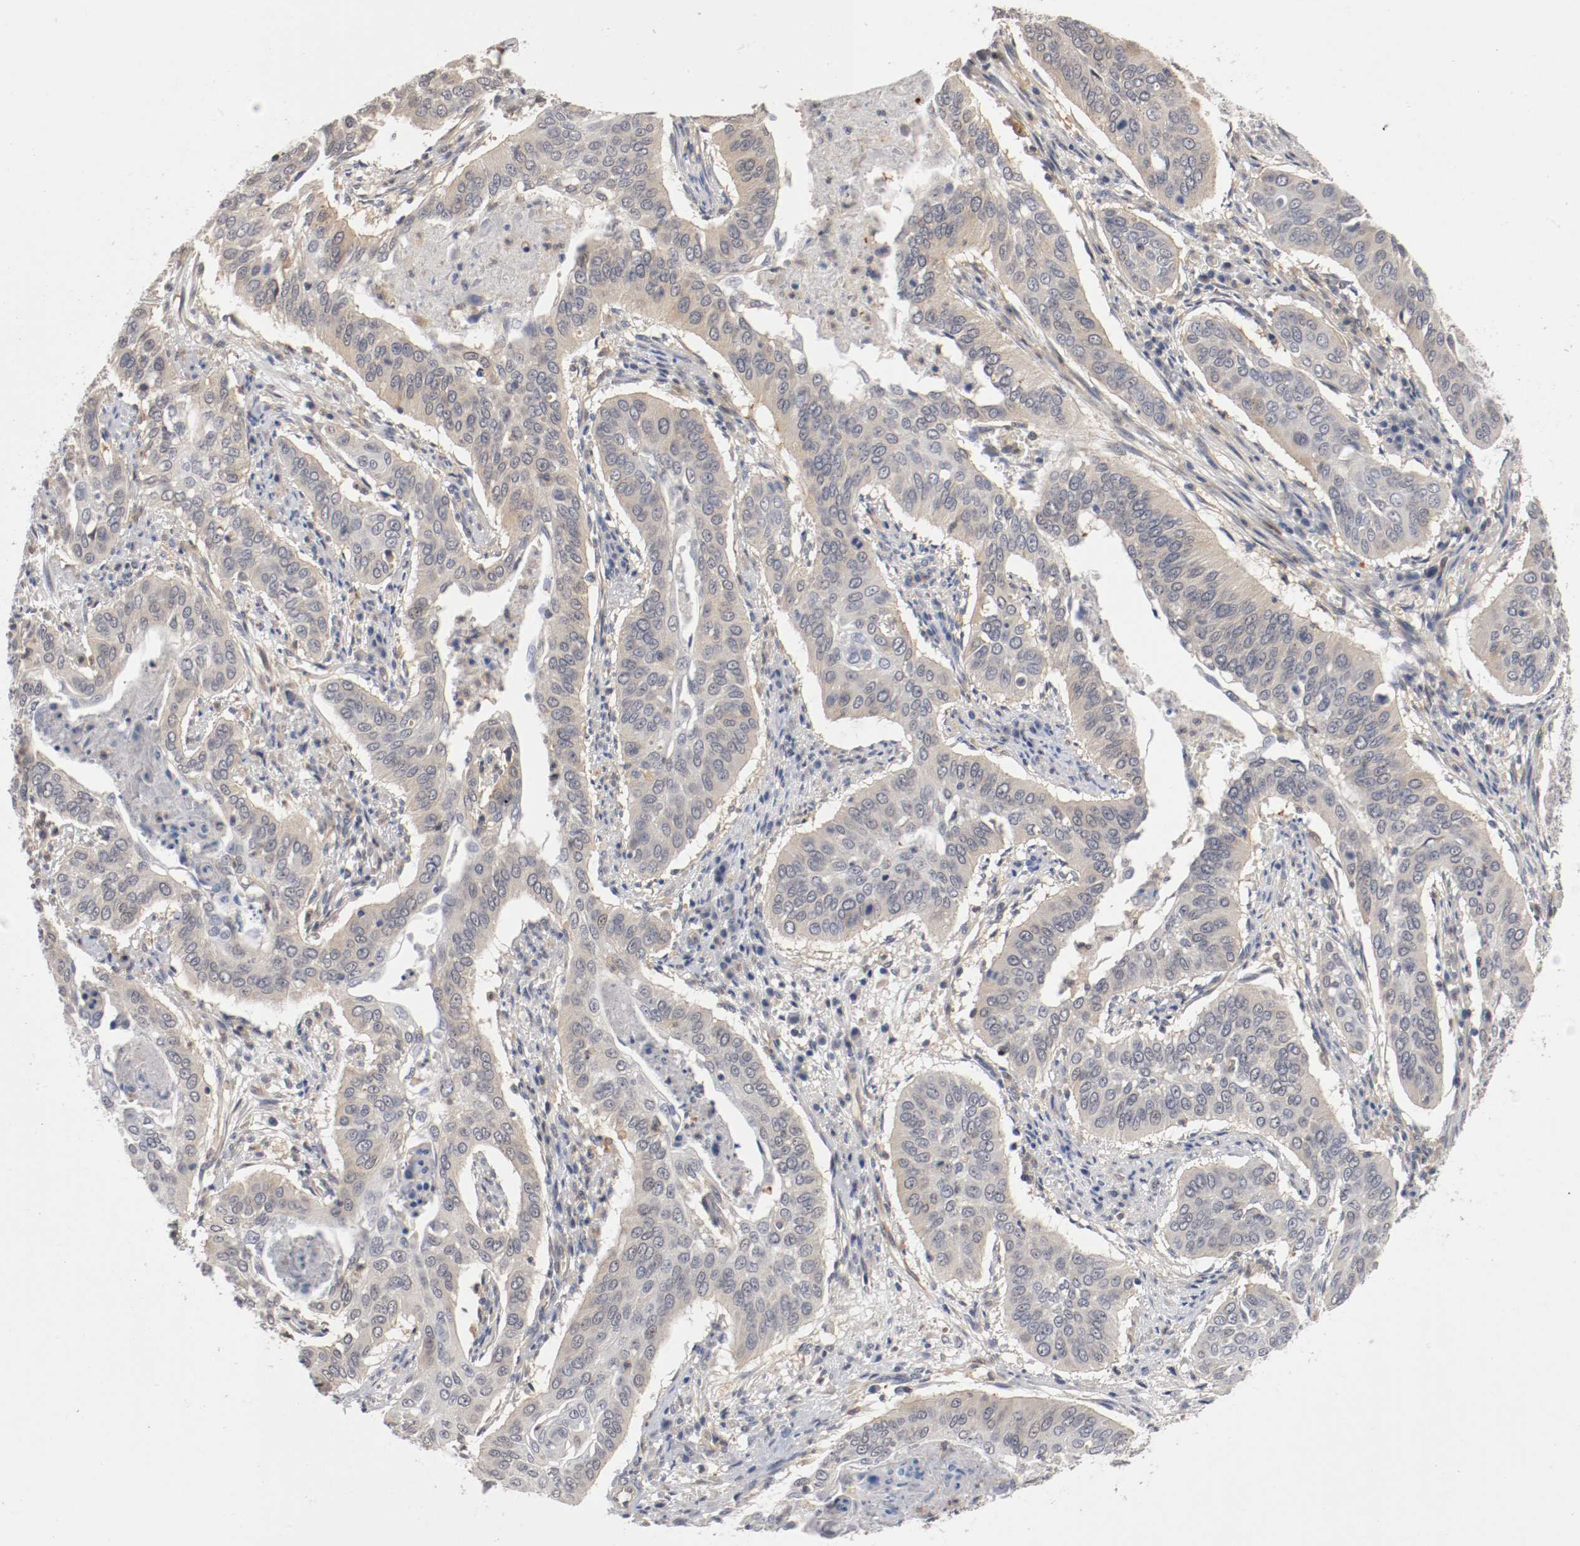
{"staining": {"intensity": "weak", "quantity": "<25%", "location": "cytoplasmic/membranous"}, "tissue": "cervical cancer", "cell_type": "Tumor cells", "image_type": "cancer", "snomed": [{"axis": "morphology", "description": "Squamous cell carcinoma, NOS"}, {"axis": "topography", "description": "Cervix"}], "caption": "The histopathology image exhibits no staining of tumor cells in cervical squamous cell carcinoma.", "gene": "RBM23", "patient": {"sex": "female", "age": 39}}